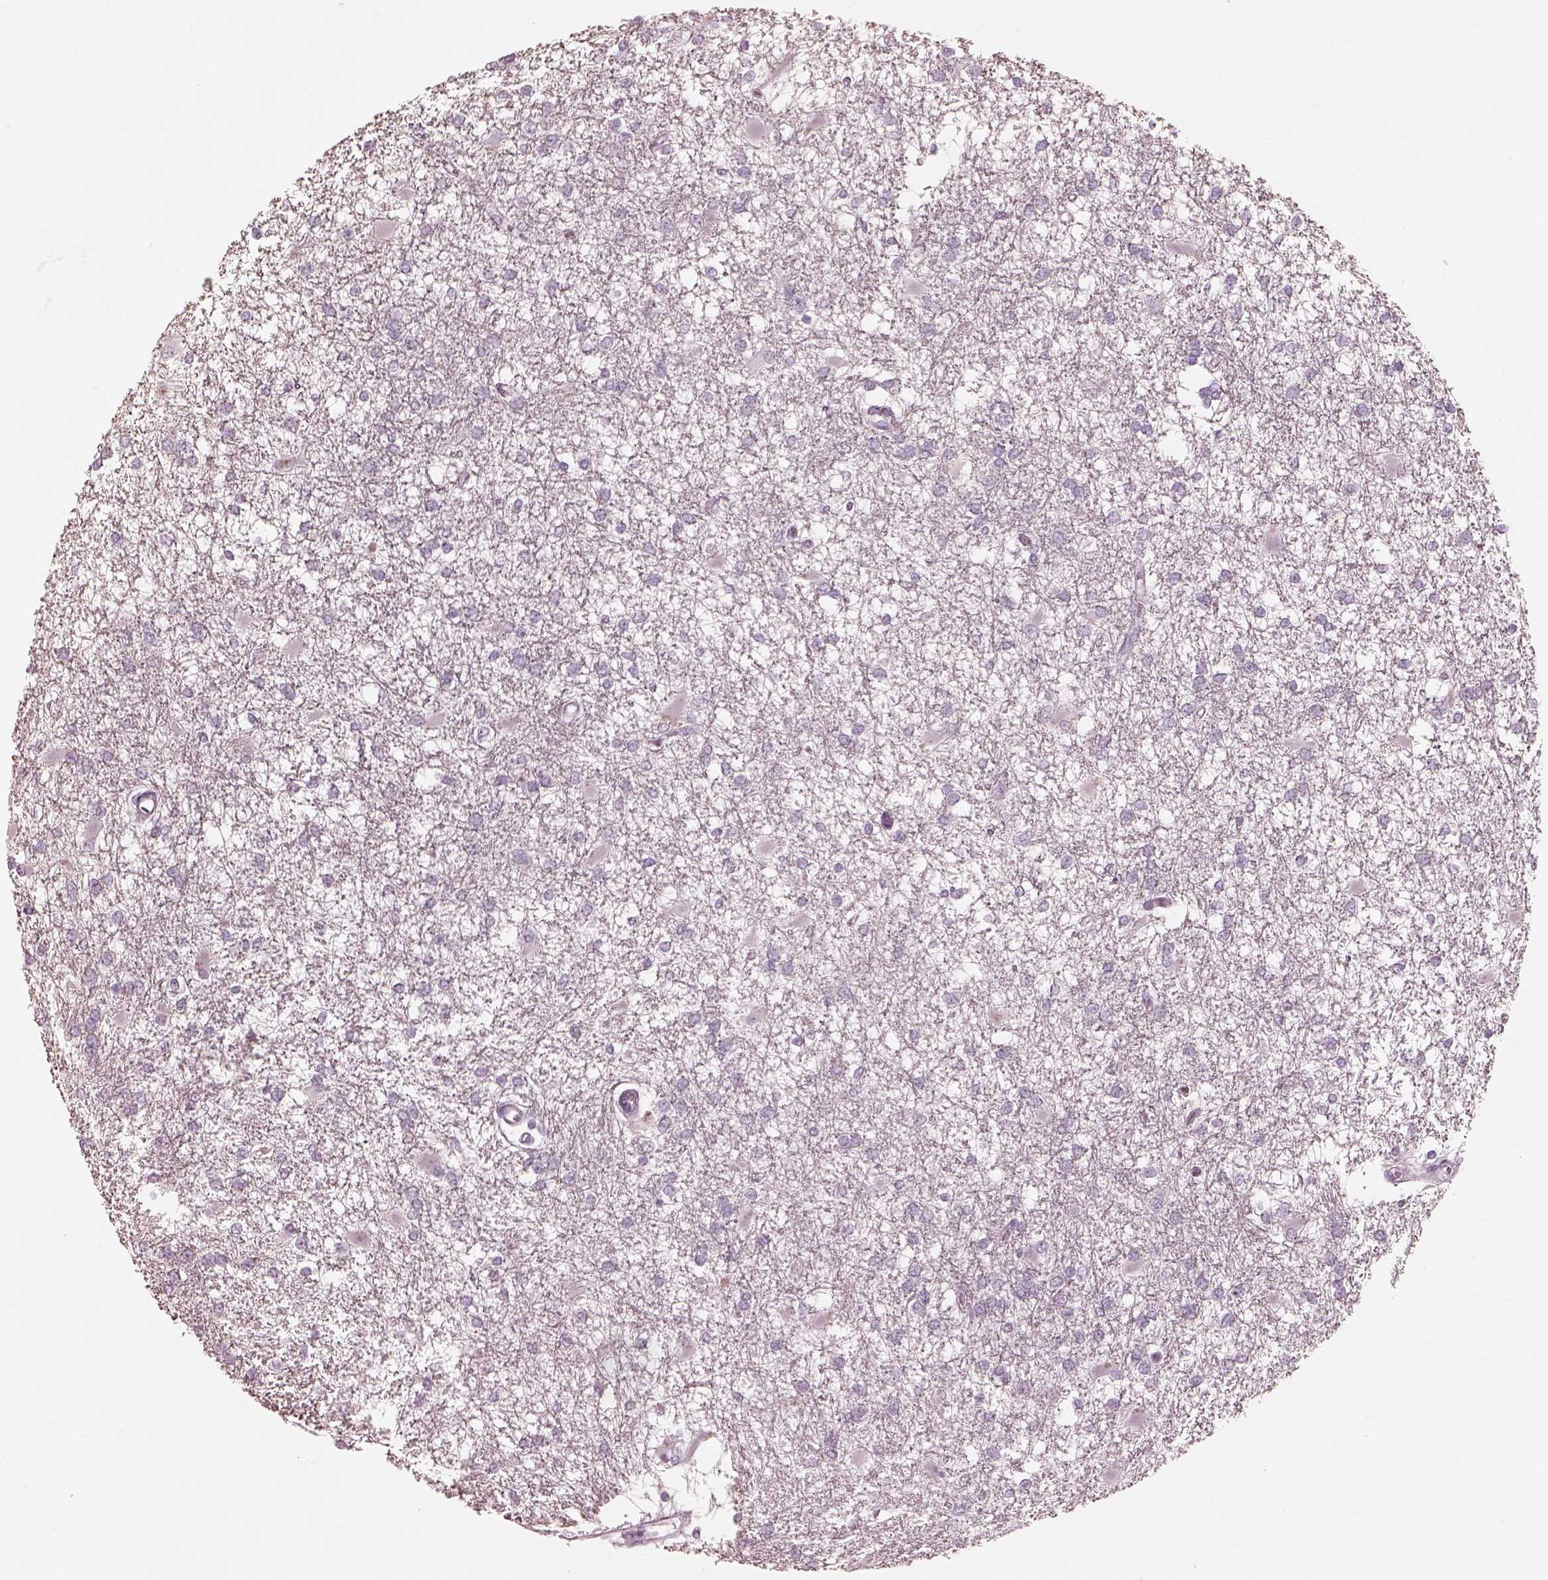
{"staining": {"intensity": "negative", "quantity": "none", "location": "none"}, "tissue": "glioma", "cell_type": "Tumor cells", "image_type": "cancer", "snomed": [{"axis": "morphology", "description": "Glioma, malignant, High grade"}, {"axis": "topography", "description": "Cerebral cortex"}], "caption": "An IHC histopathology image of glioma is shown. There is no staining in tumor cells of glioma.", "gene": "RSPH9", "patient": {"sex": "male", "age": 79}}